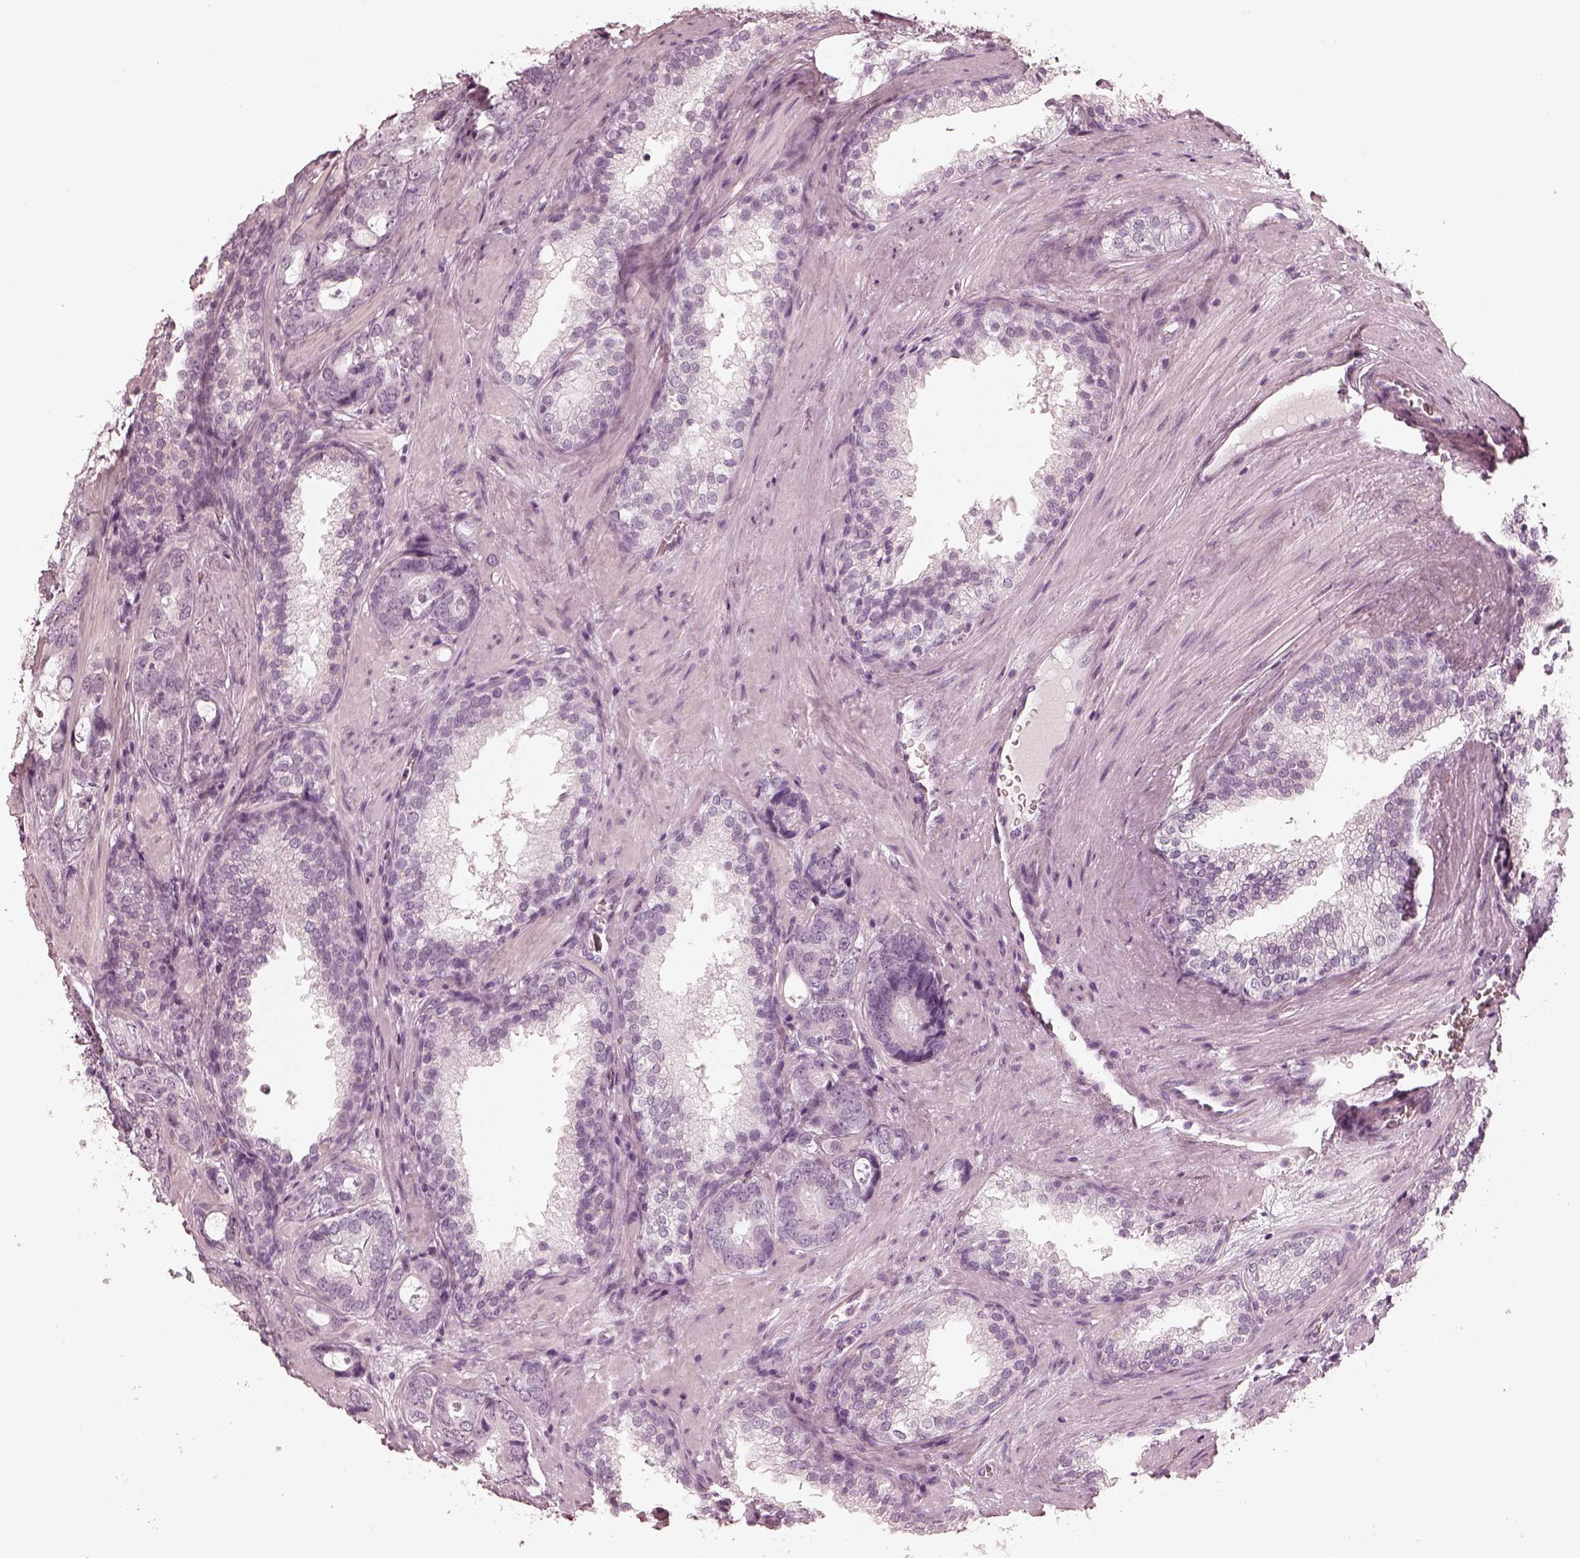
{"staining": {"intensity": "negative", "quantity": "none", "location": "none"}, "tissue": "prostate cancer", "cell_type": "Tumor cells", "image_type": "cancer", "snomed": [{"axis": "morphology", "description": "Adenocarcinoma, Low grade"}, {"axis": "topography", "description": "Prostate"}], "caption": "An immunohistochemistry (IHC) photomicrograph of prostate adenocarcinoma (low-grade) is shown. There is no staining in tumor cells of prostate adenocarcinoma (low-grade).", "gene": "CALR3", "patient": {"sex": "male", "age": 60}}